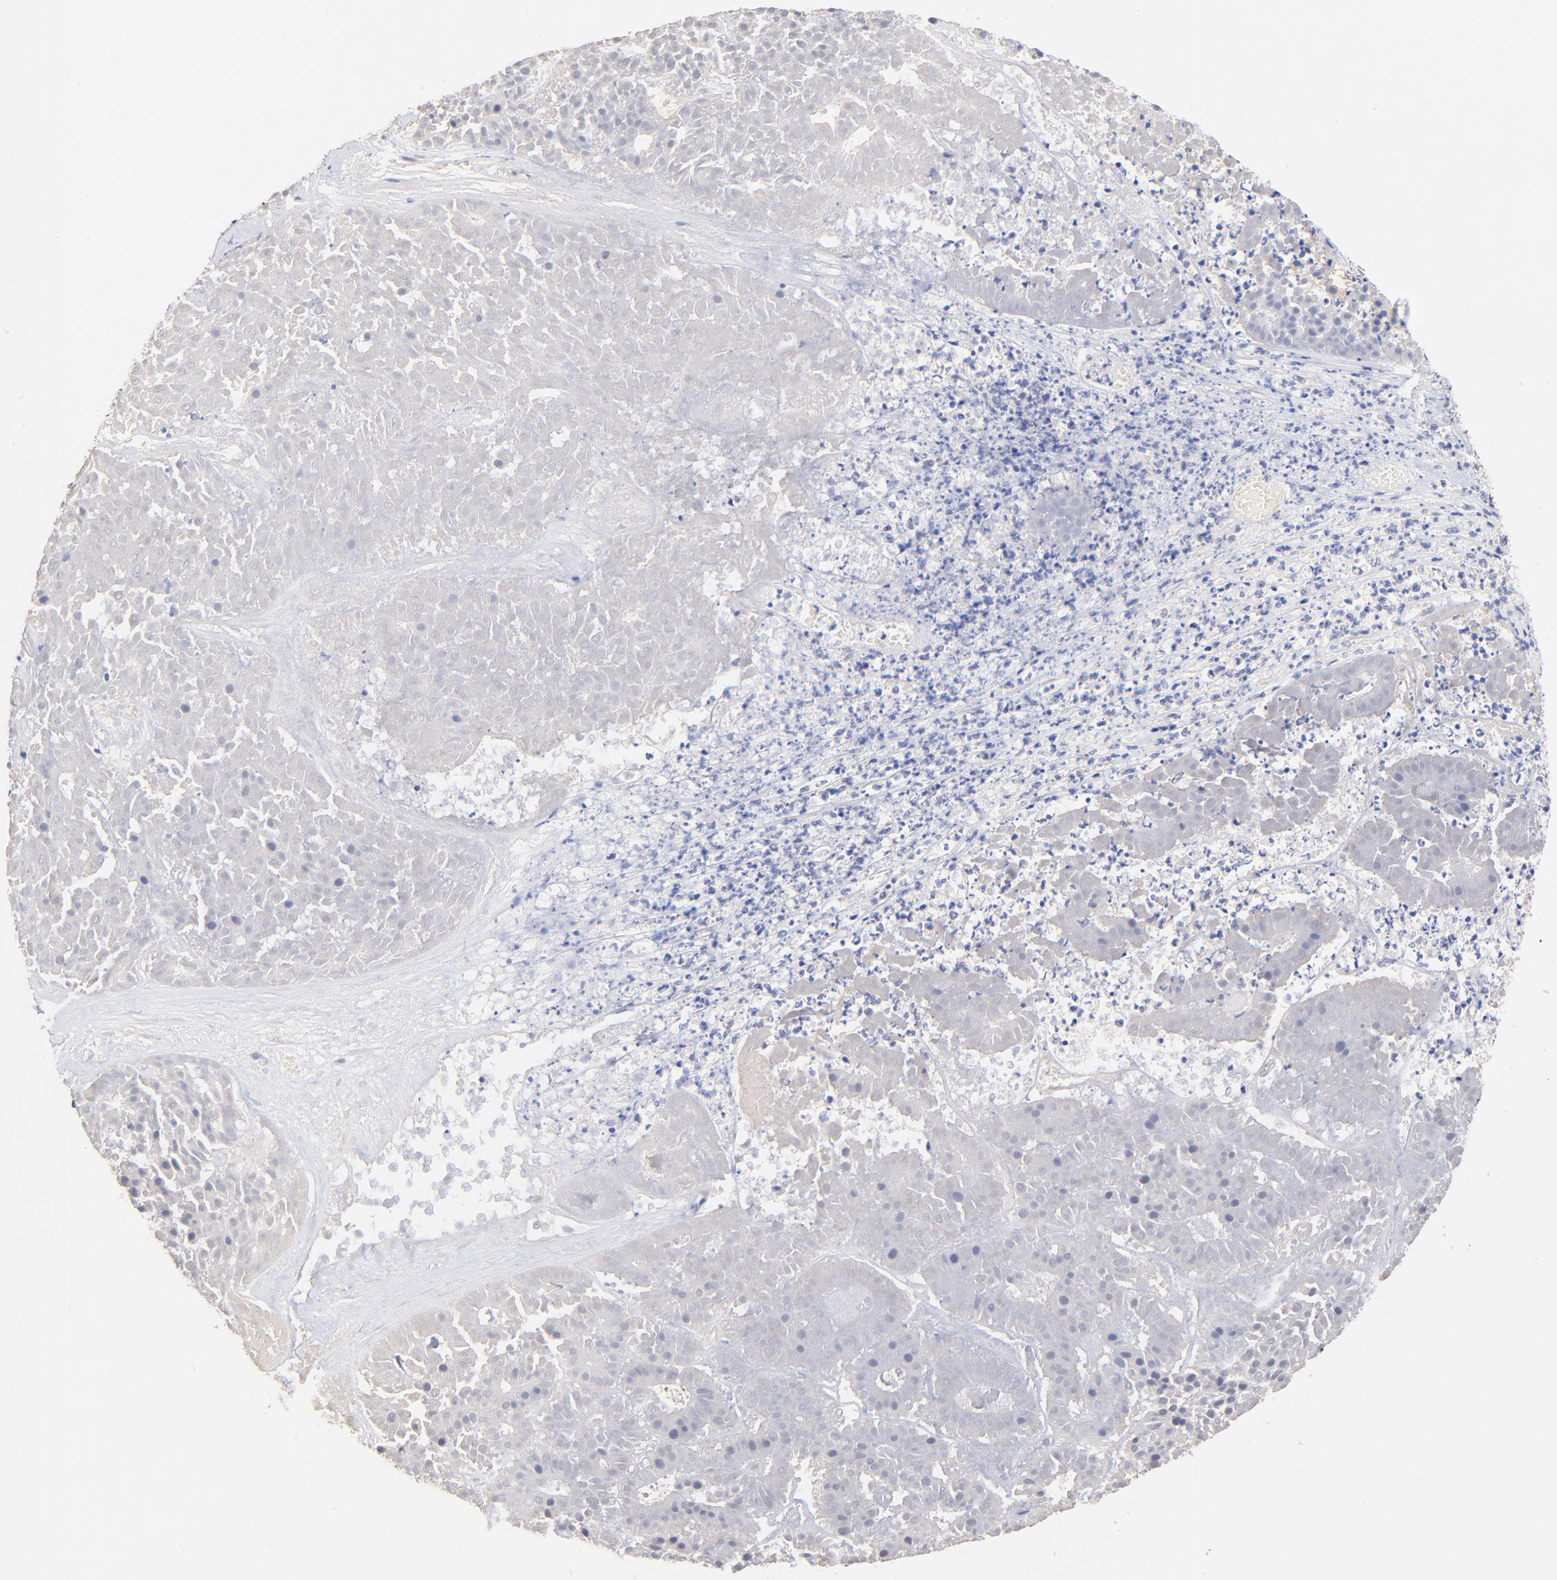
{"staining": {"intensity": "negative", "quantity": "none", "location": "none"}, "tissue": "pancreatic cancer", "cell_type": "Tumor cells", "image_type": "cancer", "snomed": [{"axis": "morphology", "description": "Adenocarcinoma, NOS"}, {"axis": "topography", "description": "Pancreas"}], "caption": "Immunohistochemical staining of pancreatic cancer shows no significant expression in tumor cells.", "gene": "TXNL1", "patient": {"sex": "male", "age": 50}}